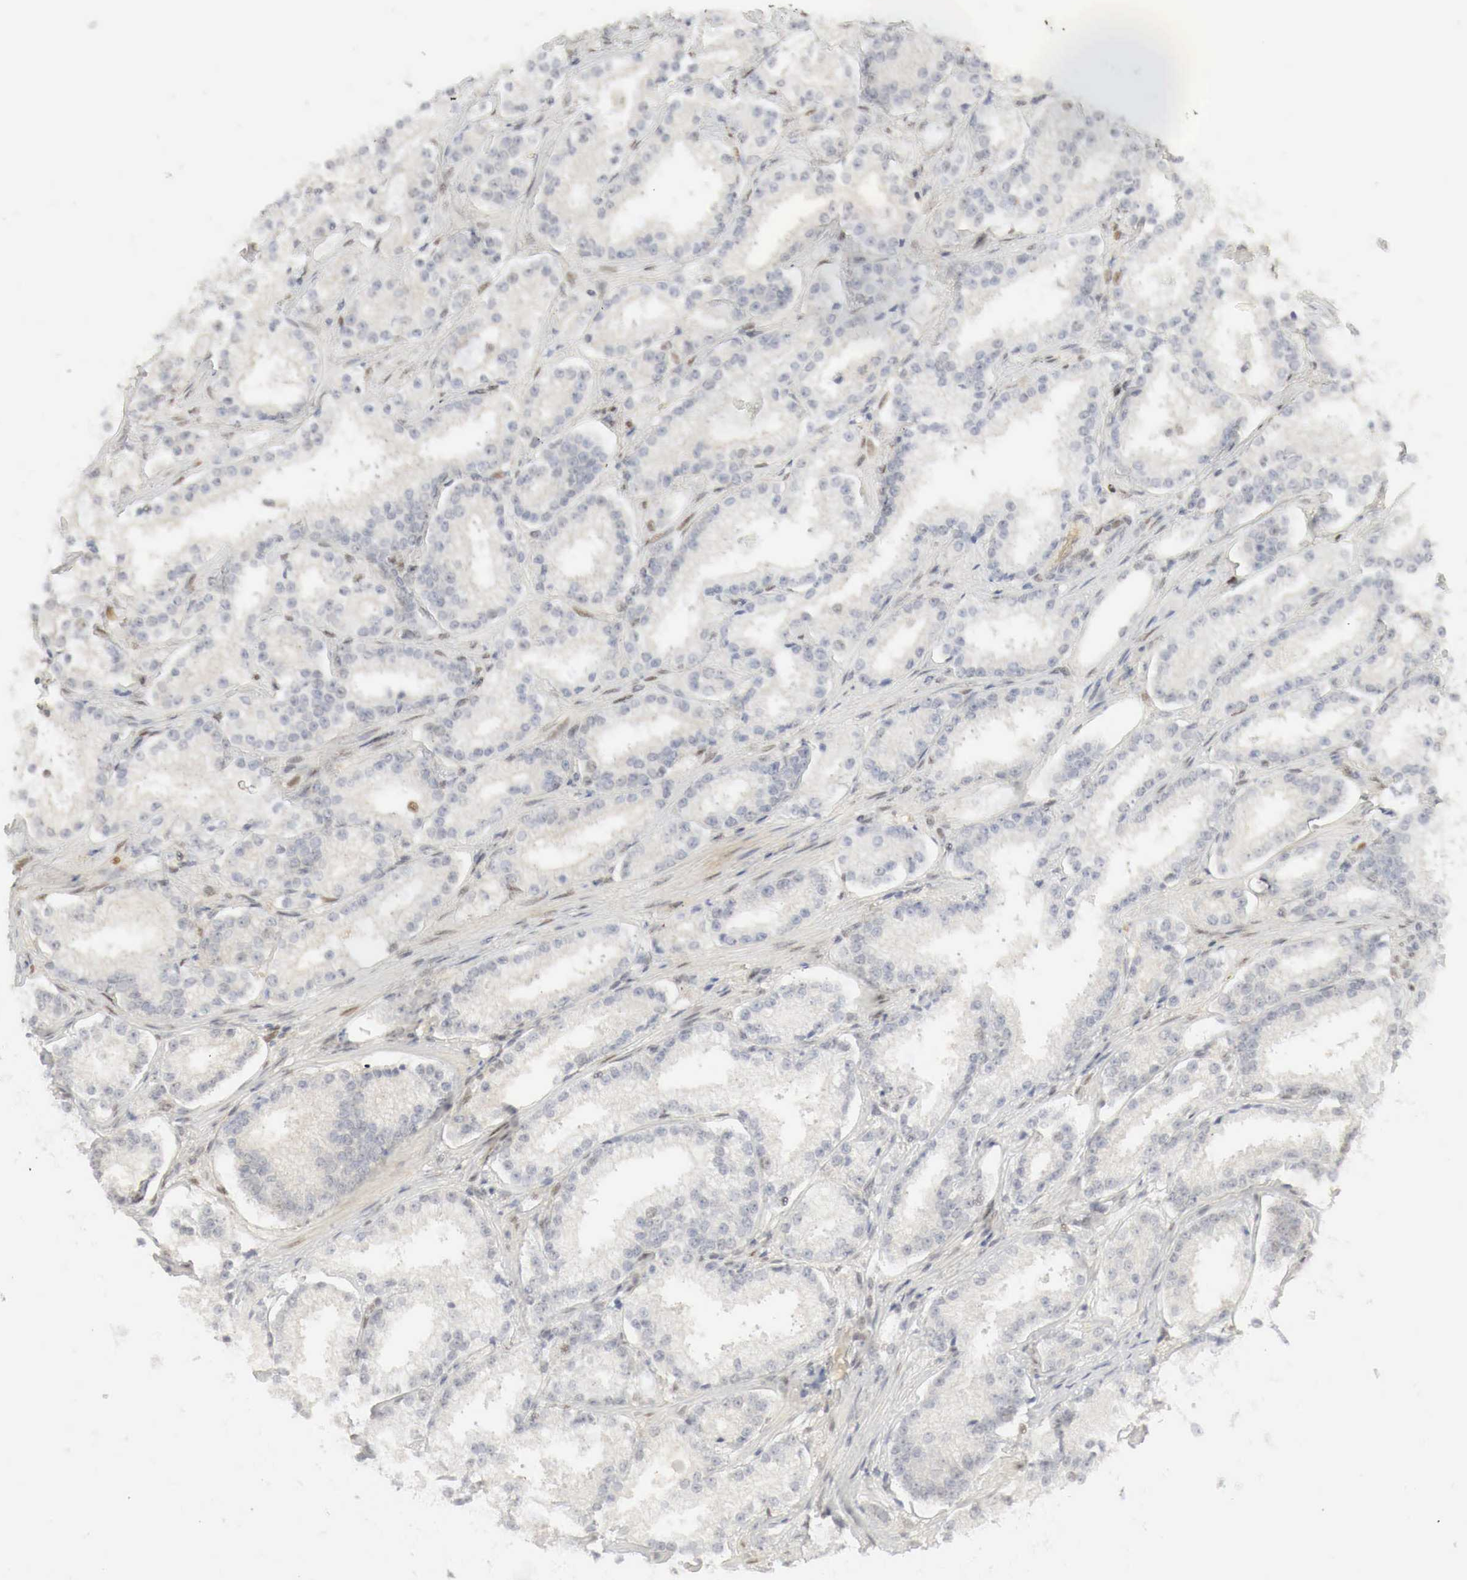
{"staining": {"intensity": "weak", "quantity": "<25%", "location": "cytoplasmic/membranous,nuclear"}, "tissue": "prostate cancer", "cell_type": "Tumor cells", "image_type": "cancer", "snomed": [{"axis": "morphology", "description": "Adenocarcinoma, Medium grade"}, {"axis": "topography", "description": "Prostate"}], "caption": "A high-resolution micrograph shows immunohistochemistry (IHC) staining of prostate adenocarcinoma (medium-grade), which exhibits no significant expression in tumor cells. Brightfield microscopy of immunohistochemistry (IHC) stained with DAB (brown) and hematoxylin (blue), captured at high magnification.", "gene": "MYC", "patient": {"sex": "male", "age": 73}}